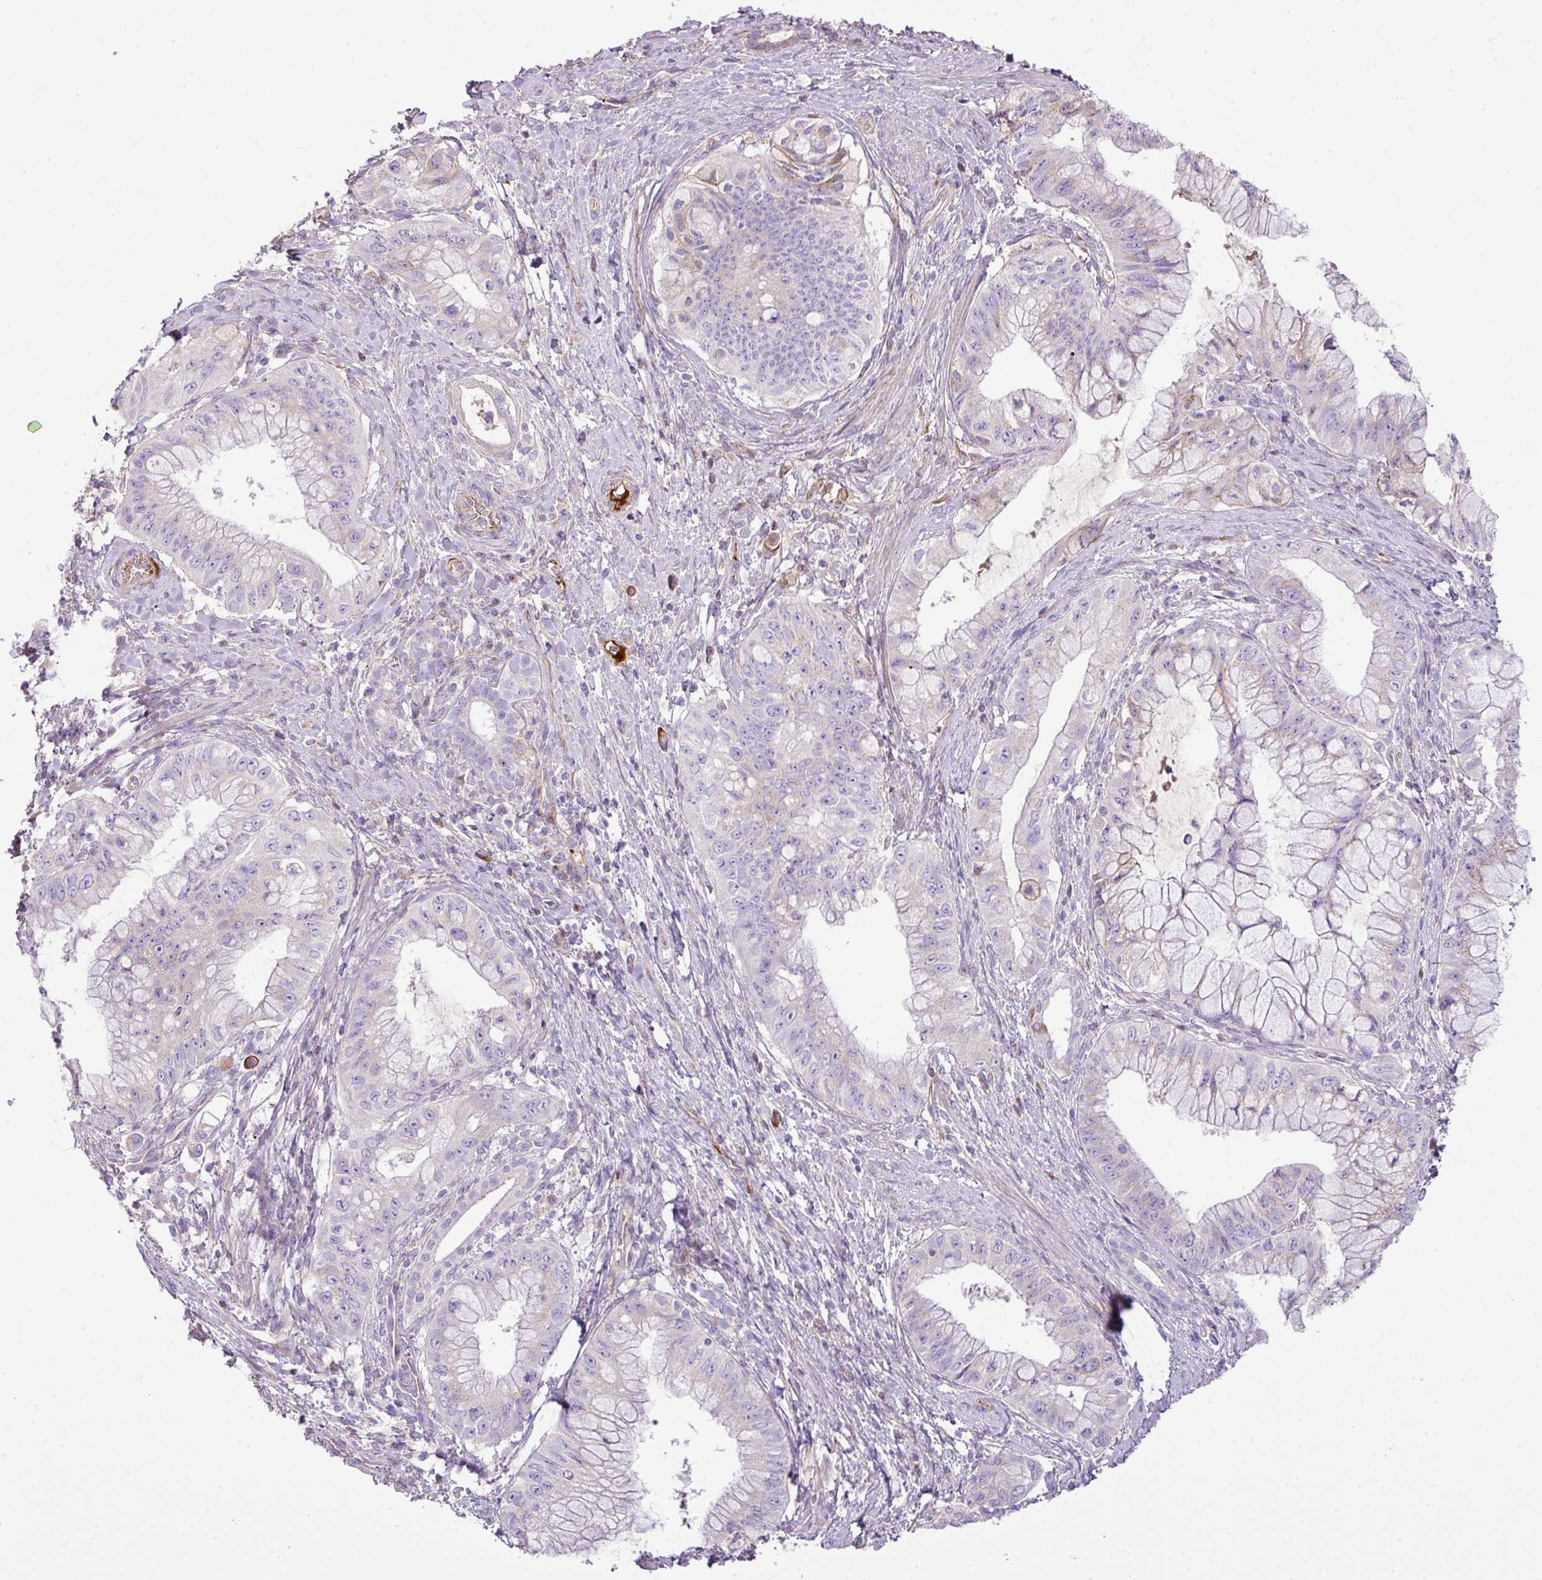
{"staining": {"intensity": "negative", "quantity": "none", "location": "none"}, "tissue": "pancreatic cancer", "cell_type": "Tumor cells", "image_type": "cancer", "snomed": [{"axis": "morphology", "description": "Adenocarcinoma, NOS"}, {"axis": "topography", "description": "Pancreas"}], "caption": "IHC image of neoplastic tissue: human adenocarcinoma (pancreatic) stained with DAB (3,3'-diaminobenzidine) shows no significant protein expression in tumor cells.", "gene": "CTXN2", "patient": {"sex": "male", "age": 48}}